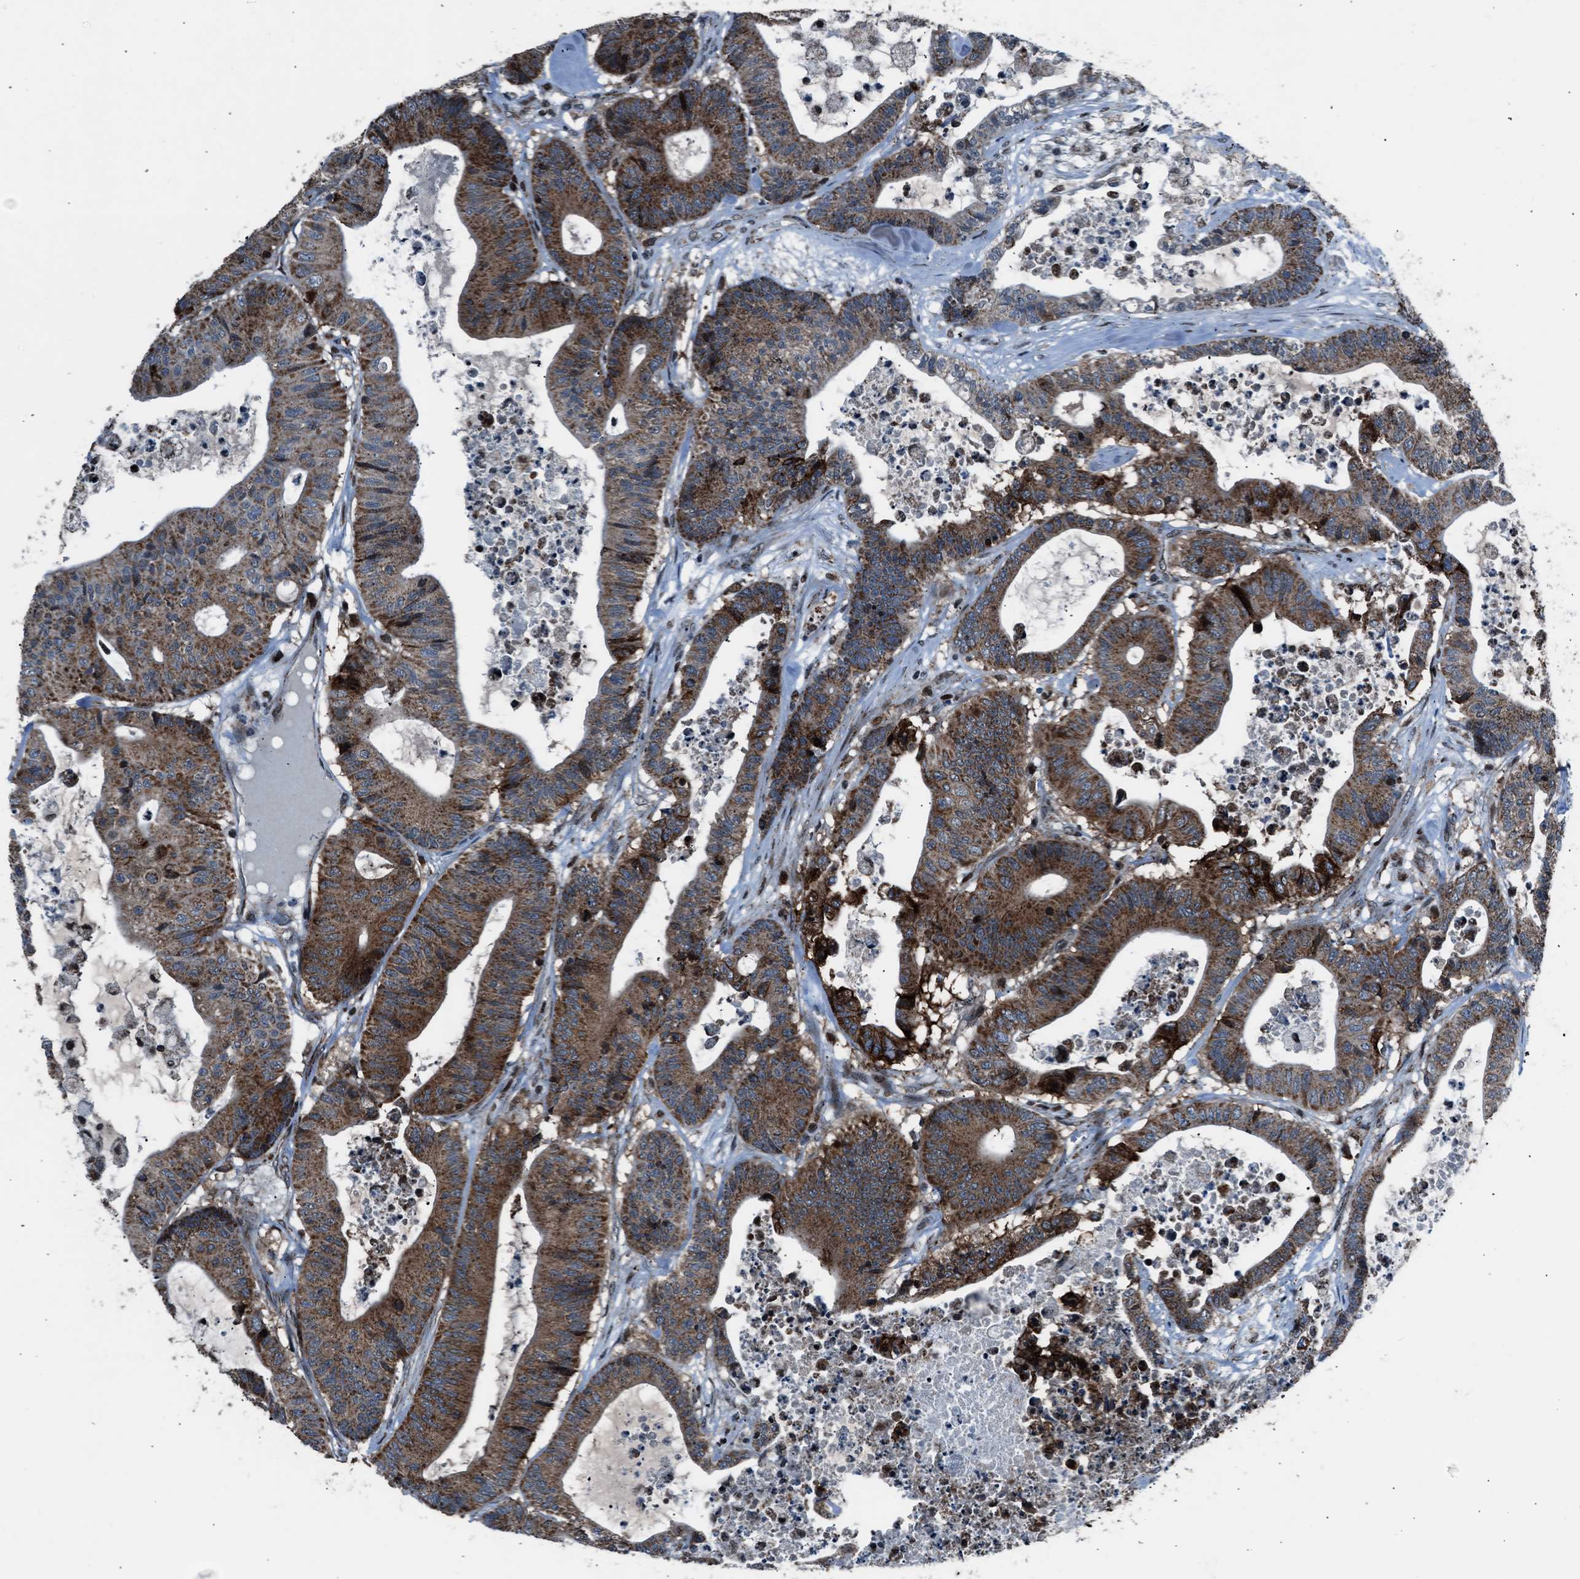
{"staining": {"intensity": "moderate", "quantity": ">75%", "location": "cytoplasmic/membranous"}, "tissue": "colorectal cancer", "cell_type": "Tumor cells", "image_type": "cancer", "snomed": [{"axis": "morphology", "description": "Adenocarcinoma, NOS"}, {"axis": "topography", "description": "Colon"}], "caption": "This image exhibits immunohistochemistry staining of colorectal adenocarcinoma, with medium moderate cytoplasmic/membranous expression in about >75% of tumor cells.", "gene": "MORC3", "patient": {"sex": "female", "age": 84}}